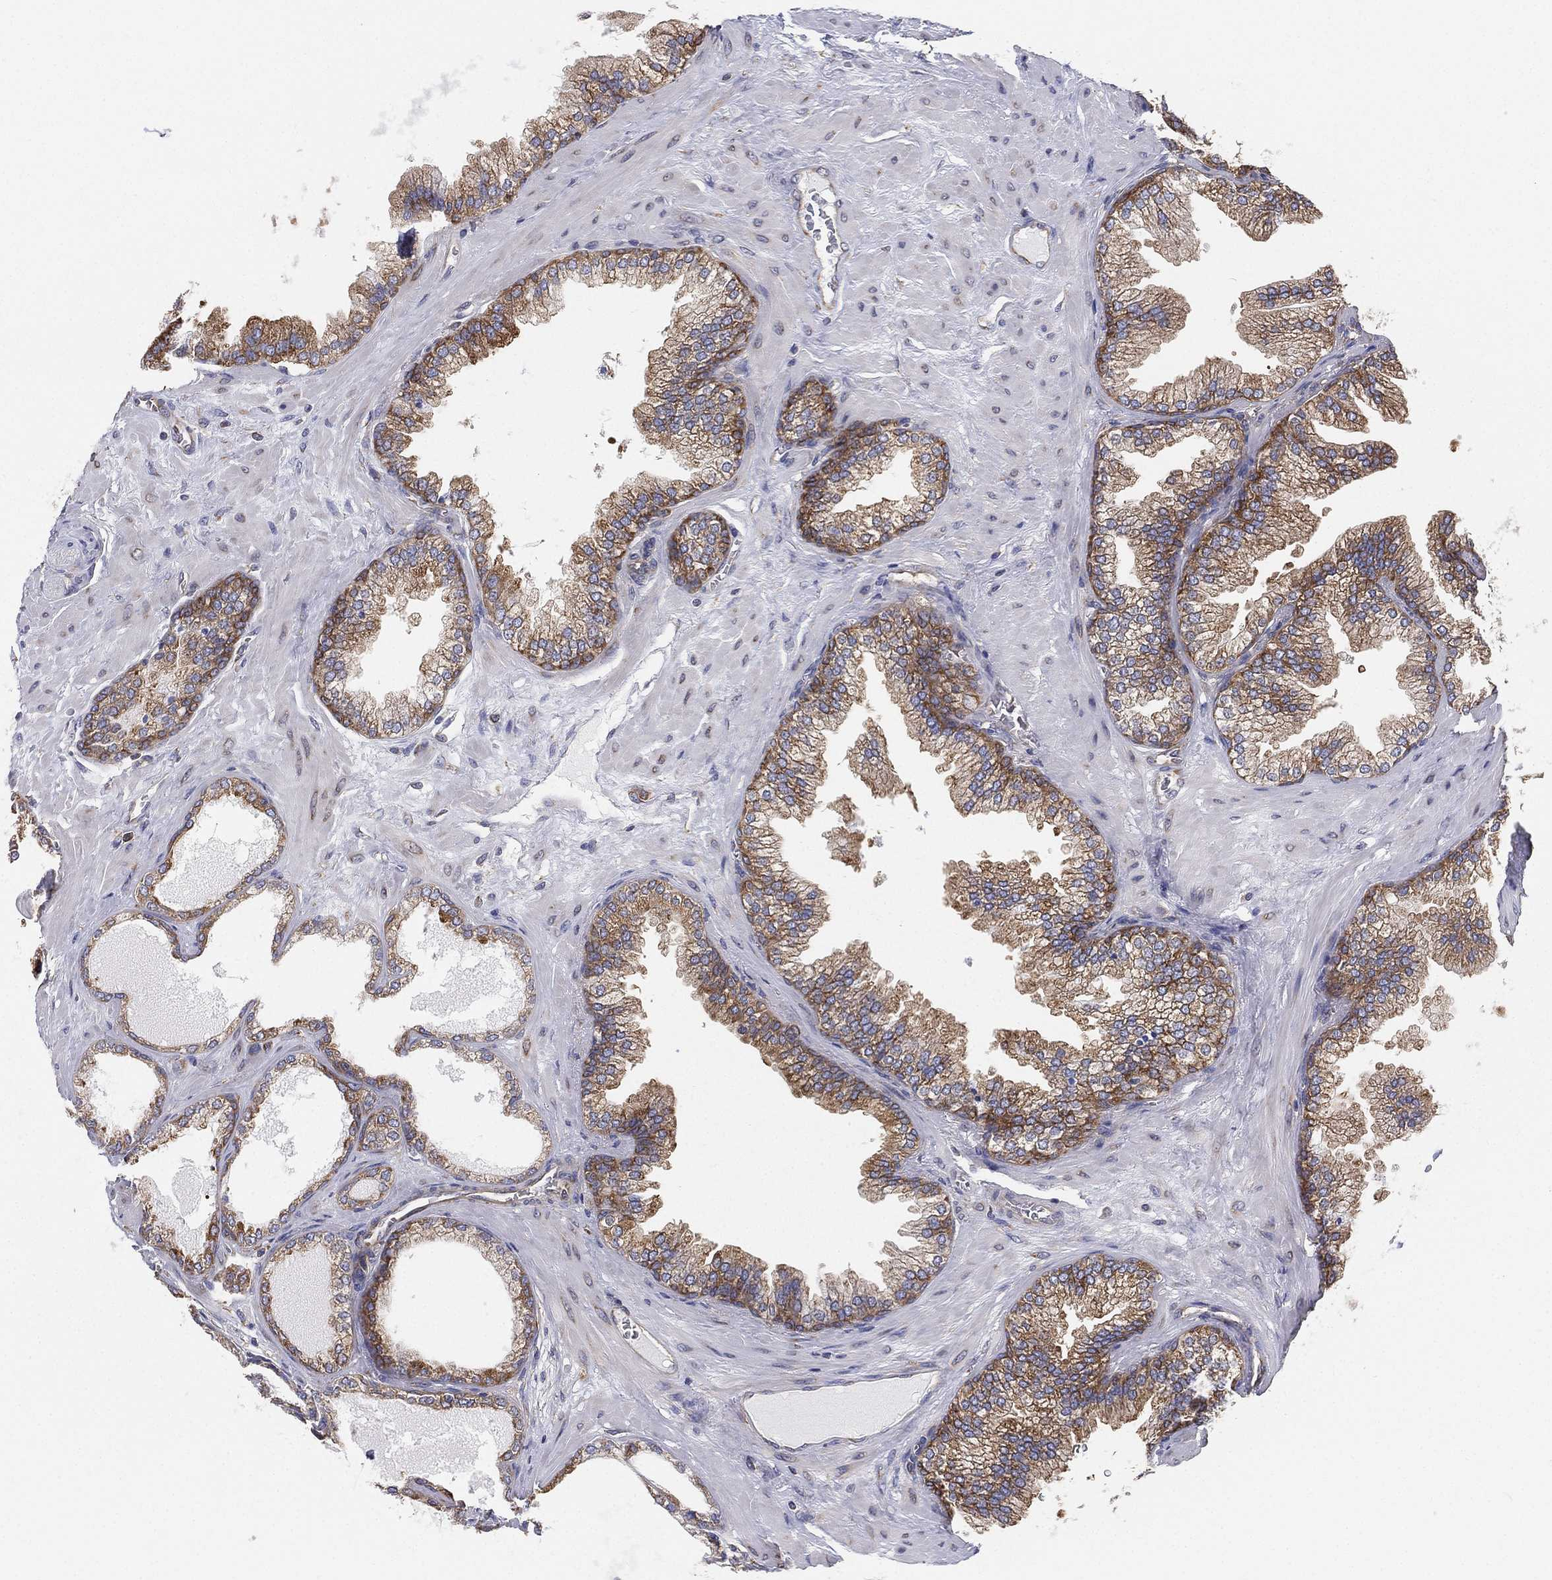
{"staining": {"intensity": "moderate", "quantity": "25%-75%", "location": "cytoplasmic/membranous"}, "tissue": "prostate cancer", "cell_type": "Tumor cells", "image_type": "cancer", "snomed": [{"axis": "morphology", "description": "Adenocarcinoma, Low grade"}, {"axis": "topography", "description": "Prostate"}], "caption": "There is medium levels of moderate cytoplasmic/membranous positivity in tumor cells of adenocarcinoma (low-grade) (prostate), as demonstrated by immunohistochemical staining (brown color).", "gene": "FARSA", "patient": {"sex": "male", "age": 72}}